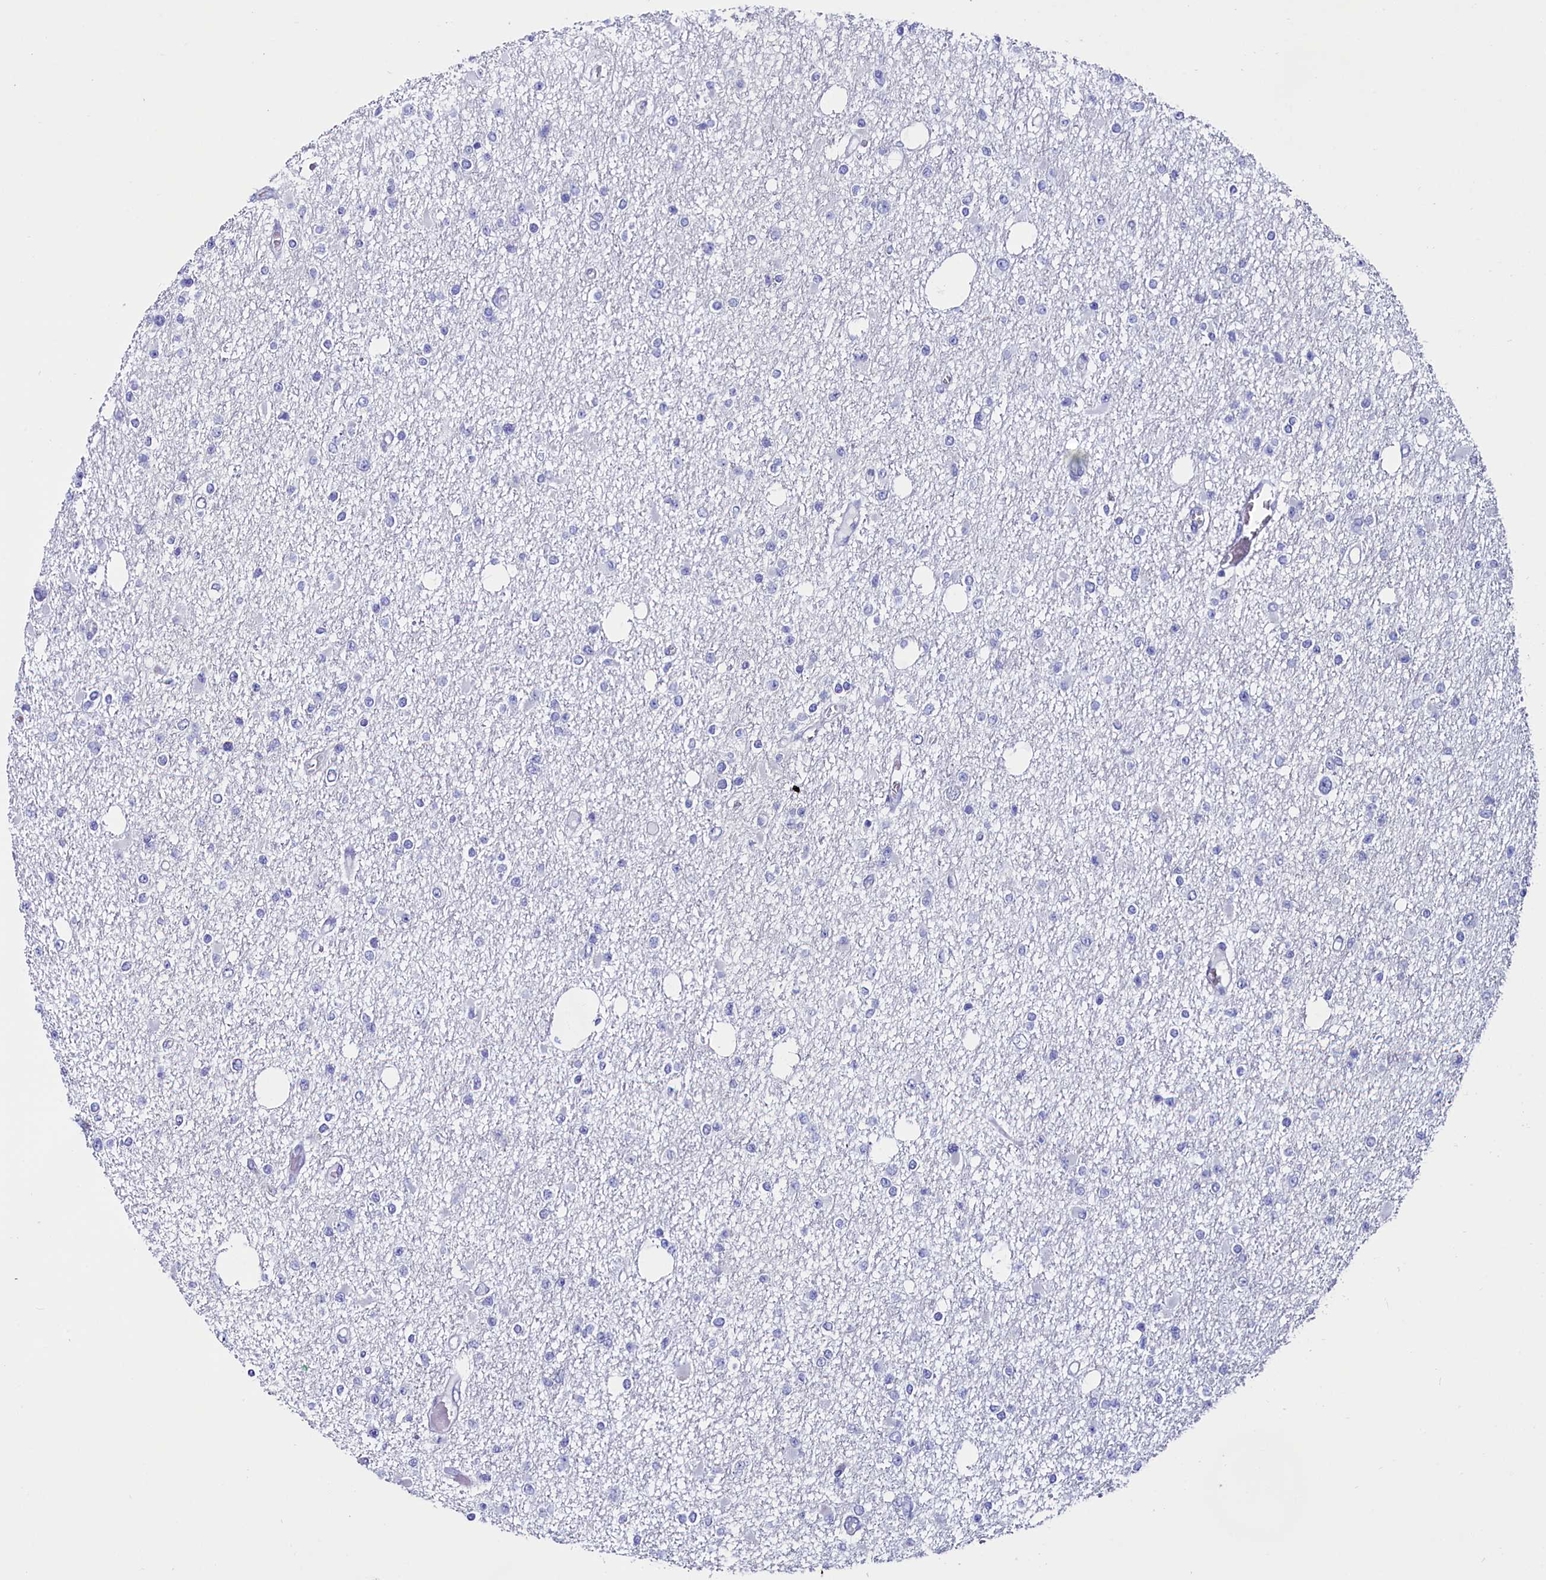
{"staining": {"intensity": "negative", "quantity": "none", "location": "none"}, "tissue": "glioma", "cell_type": "Tumor cells", "image_type": "cancer", "snomed": [{"axis": "morphology", "description": "Glioma, malignant, Low grade"}, {"axis": "topography", "description": "Brain"}], "caption": "Tumor cells show no significant protein positivity in malignant glioma (low-grade).", "gene": "CIAPIN1", "patient": {"sex": "female", "age": 22}}